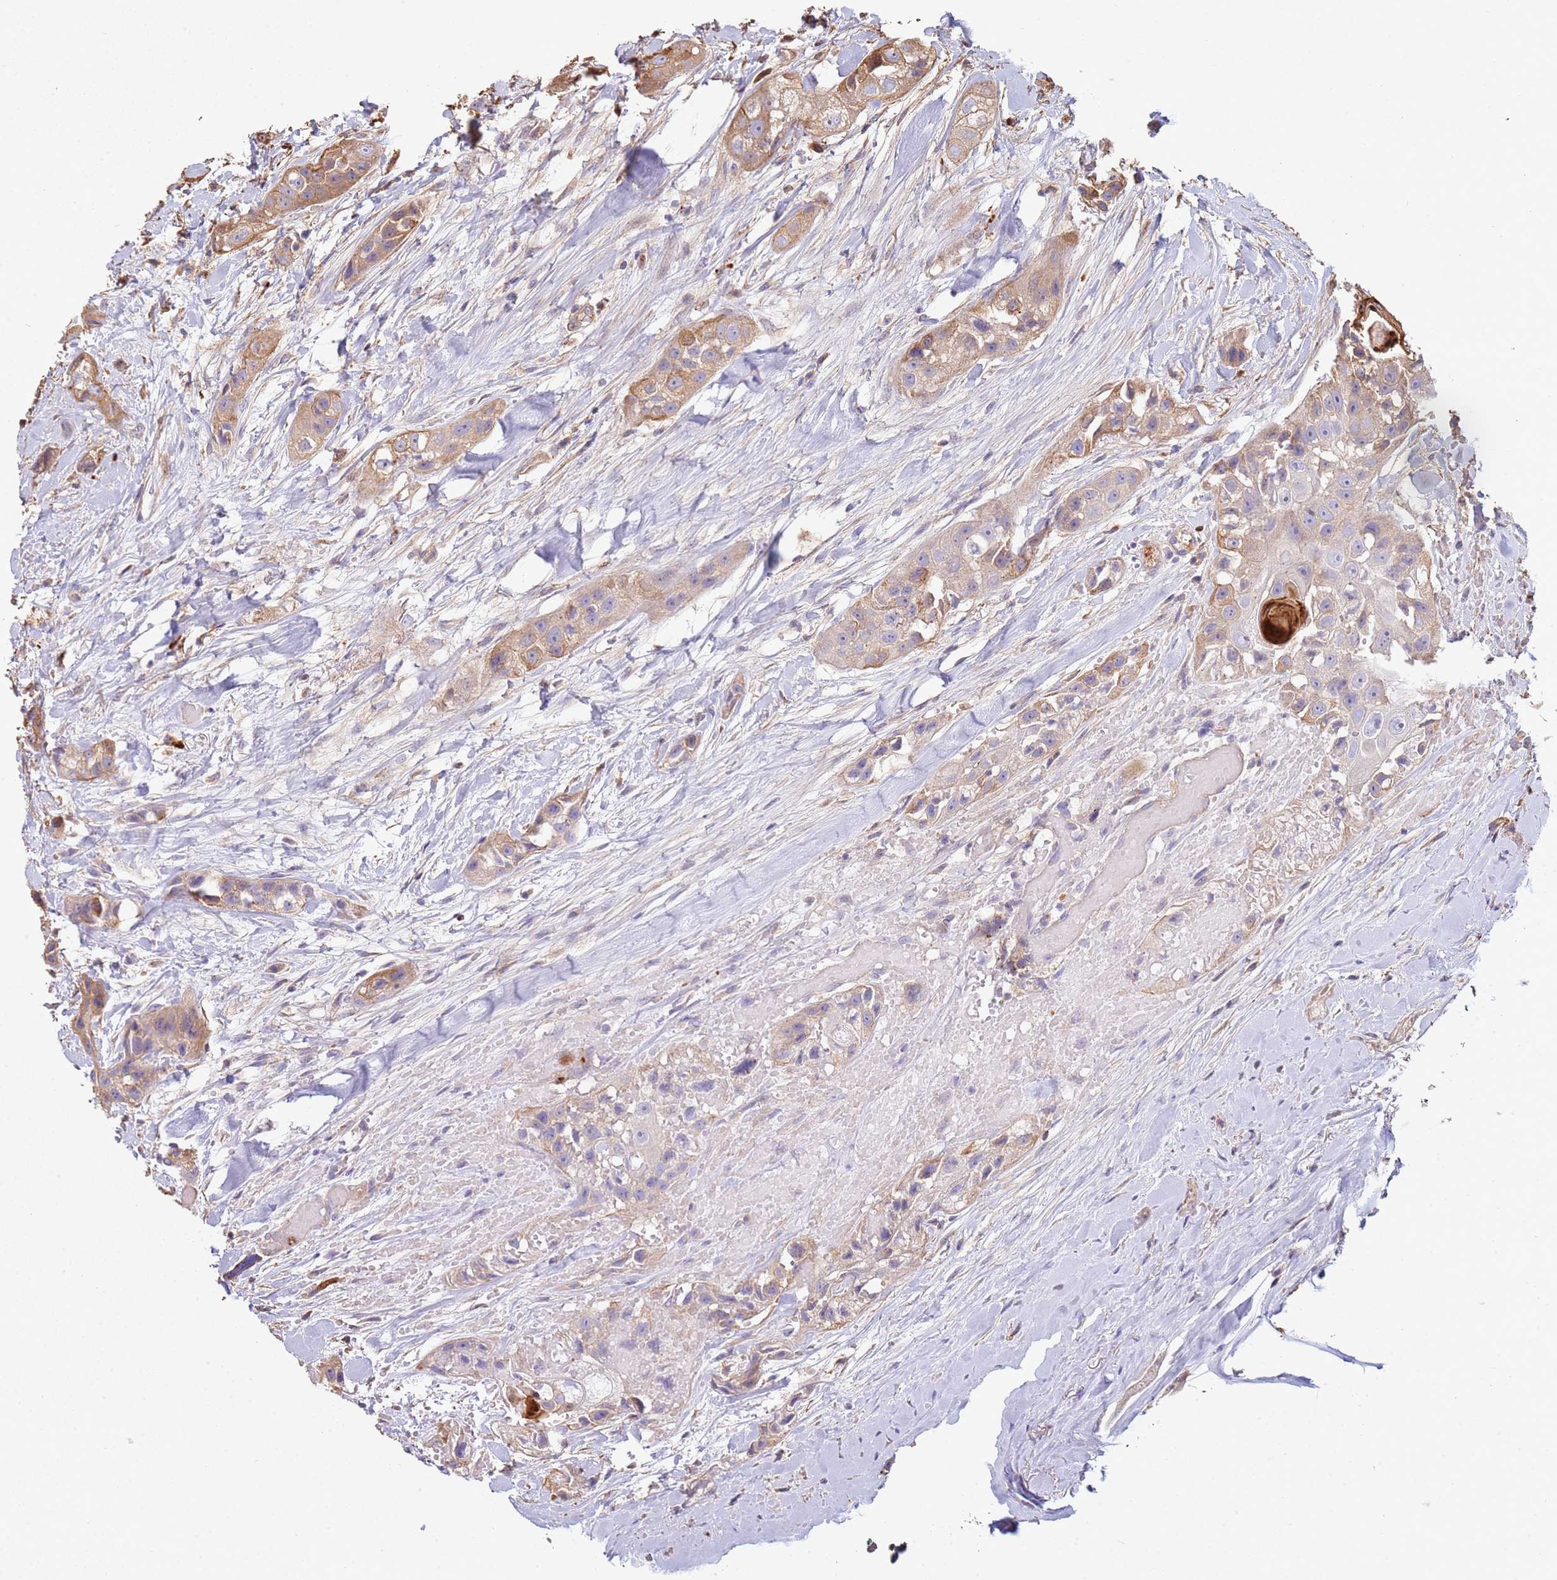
{"staining": {"intensity": "moderate", "quantity": "25%-75%", "location": "cytoplasmic/membranous"}, "tissue": "head and neck cancer", "cell_type": "Tumor cells", "image_type": "cancer", "snomed": [{"axis": "morphology", "description": "Normal tissue, NOS"}, {"axis": "morphology", "description": "Squamous cell carcinoma, NOS"}, {"axis": "topography", "description": "Skeletal muscle"}, {"axis": "topography", "description": "Head-Neck"}], "caption": "Protein expression analysis of head and neck cancer reveals moderate cytoplasmic/membranous positivity in about 25%-75% of tumor cells.", "gene": "NDUFAF4", "patient": {"sex": "male", "age": 51}}